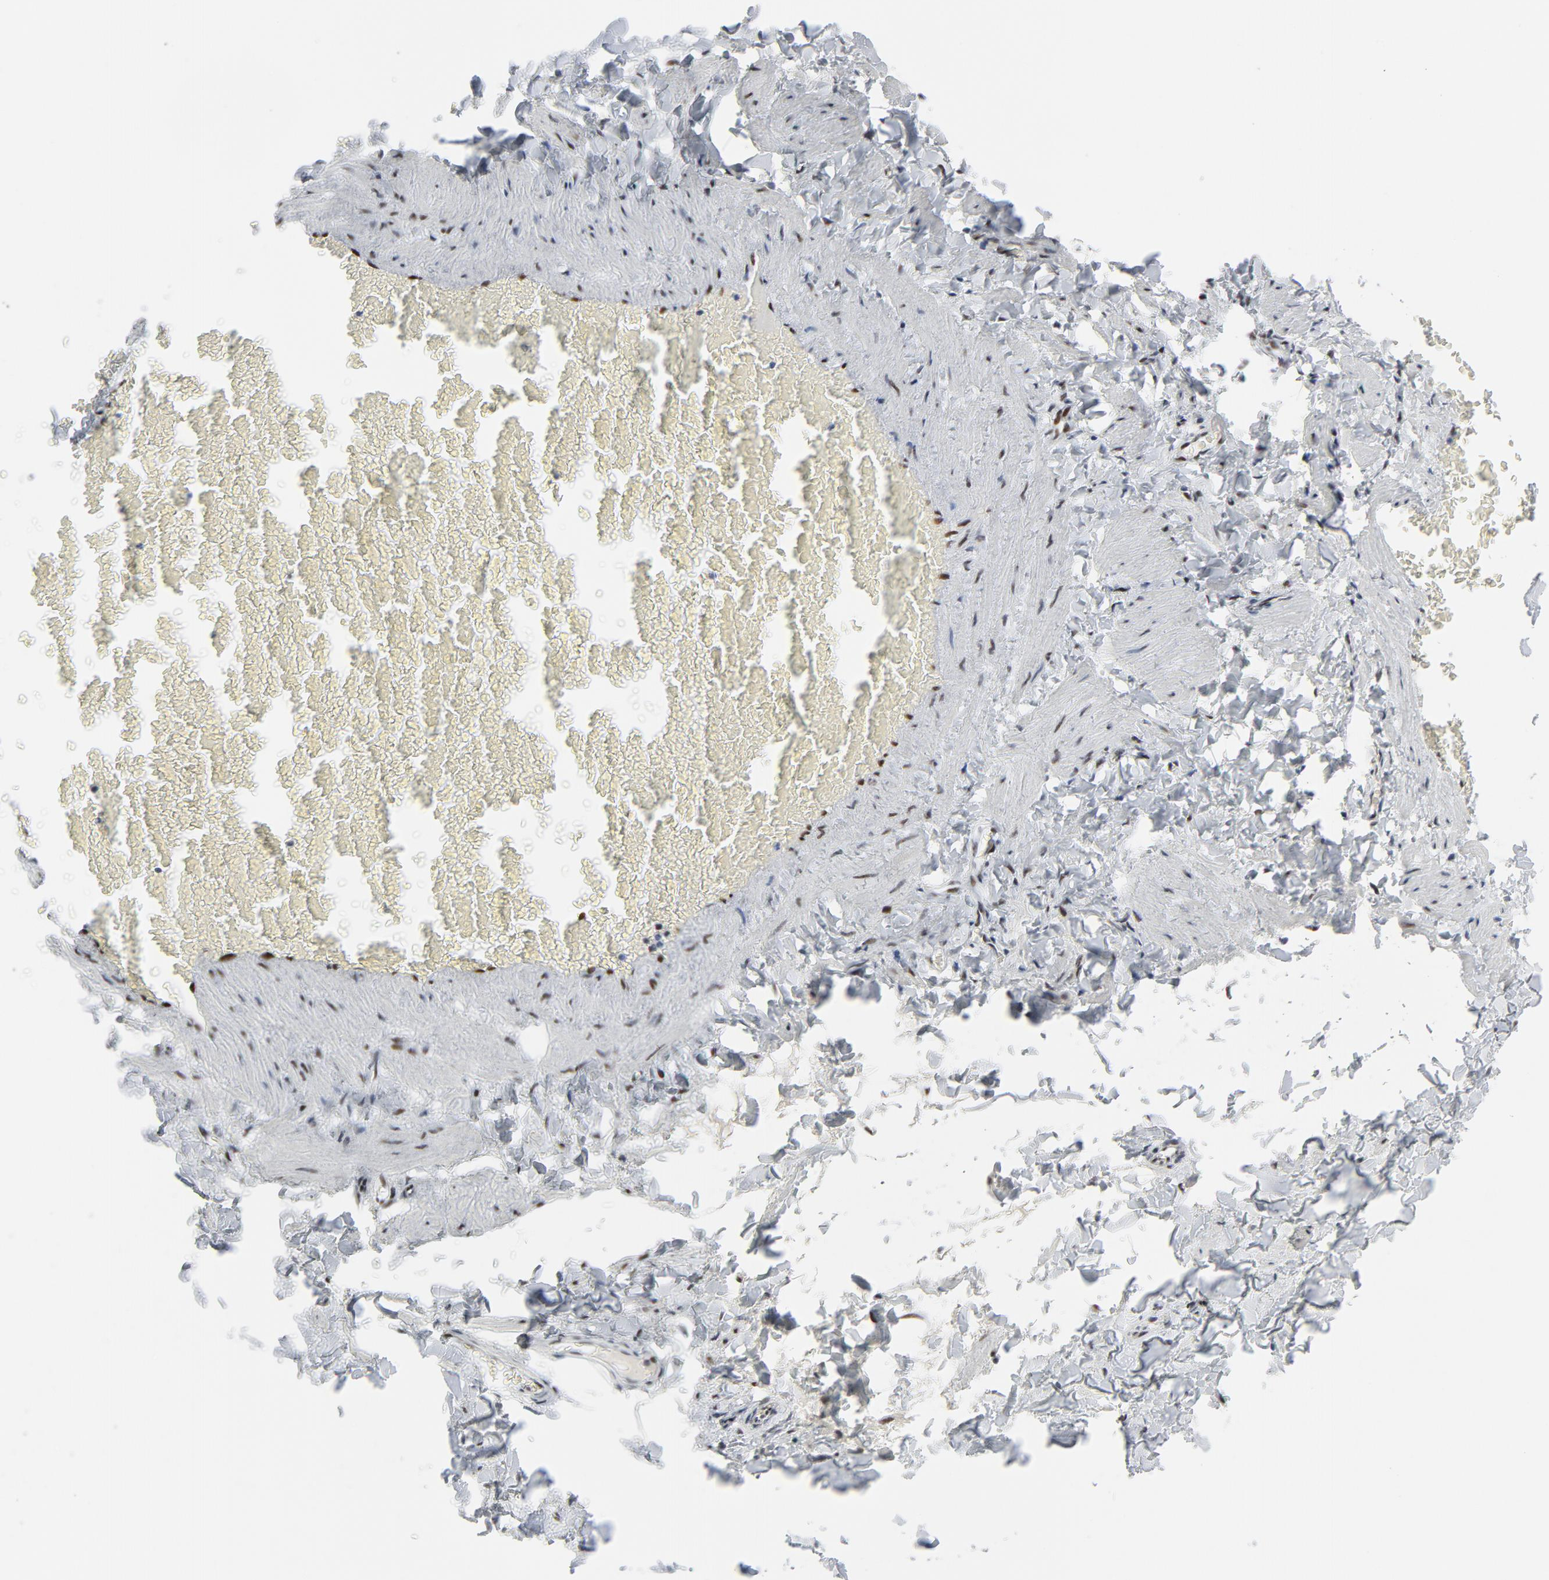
{"staining": {"intensity": "moderate", "quantity": ">75%", "location": "nuclear"}, "tissue": "soft tissue", "cell_type": "Fibroblasts", "image_type": "normal", "snomed": [{"axis": "morphology", "description": "Normal tissue, NOS"}, {"axis": "topography", "description": "Vascular tissue"}], "caption": "Protein analysis of normal soft tissue displays moderate nuclear positivity in about >75% of fibroblasts.", "gene": "HSF1", "patient": {"sex": "male", "age": 41}}